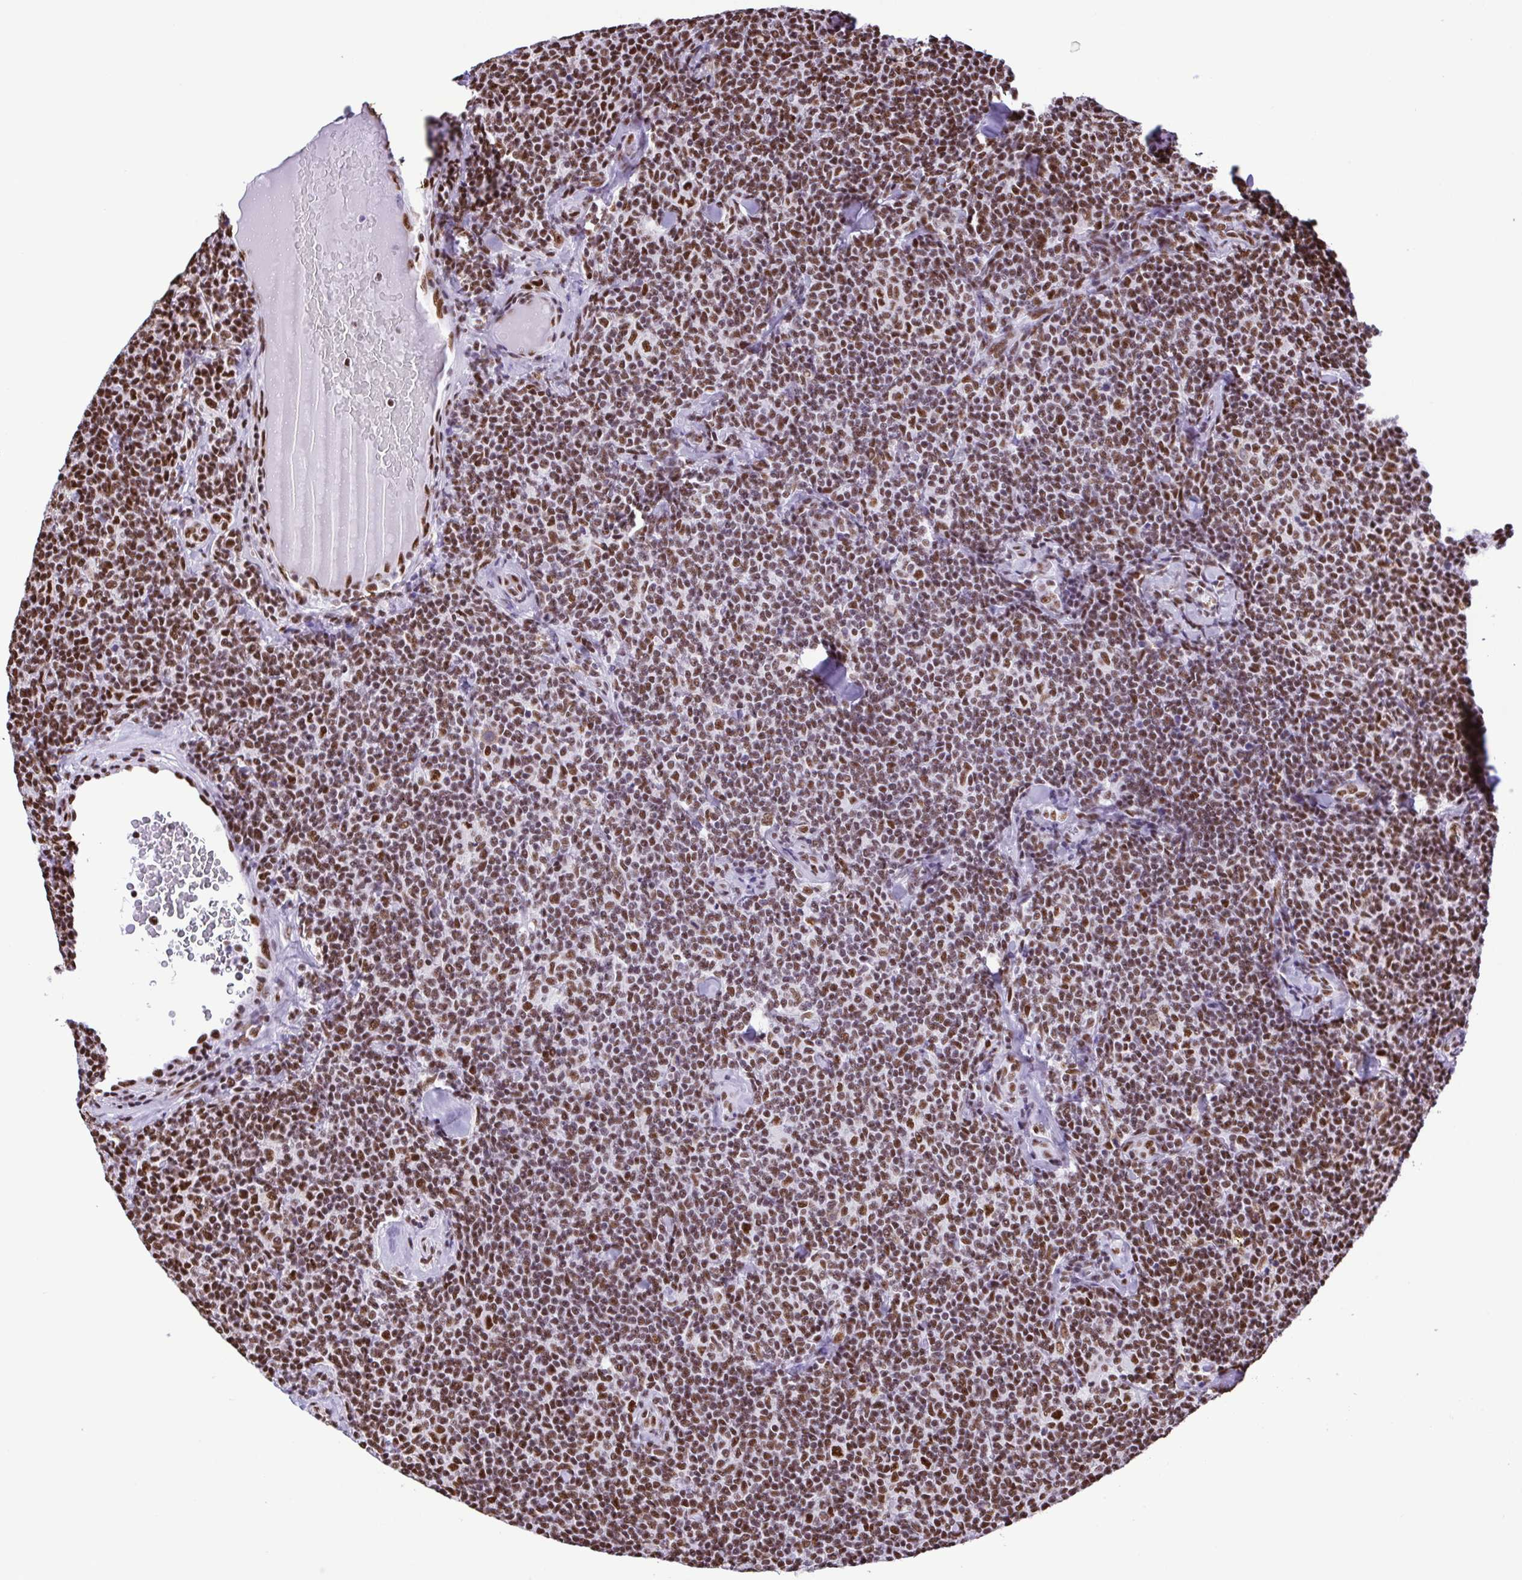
{"staining": {"intensity": "strong", "quantity": ">75%", "location": "nuclear"}, "tissue": "lymphoma", "cell_type": "Tumor cells", "image_type": "cancer", "snomed": [{"axis": "morphology", "description": "Malignant lymphoma, non-Hodgkin's type, Low grade"}, {"axis": "topography", "description": "Lymph node"}], "caption": "Low-grade malignant lymphoma, non-Hodgkin's type tissue demonstrates strong nuclear positivity in approximately >75% of tumor cells", "gene": "TRIM28", "patient": {"sex": "female", "age": 56}}